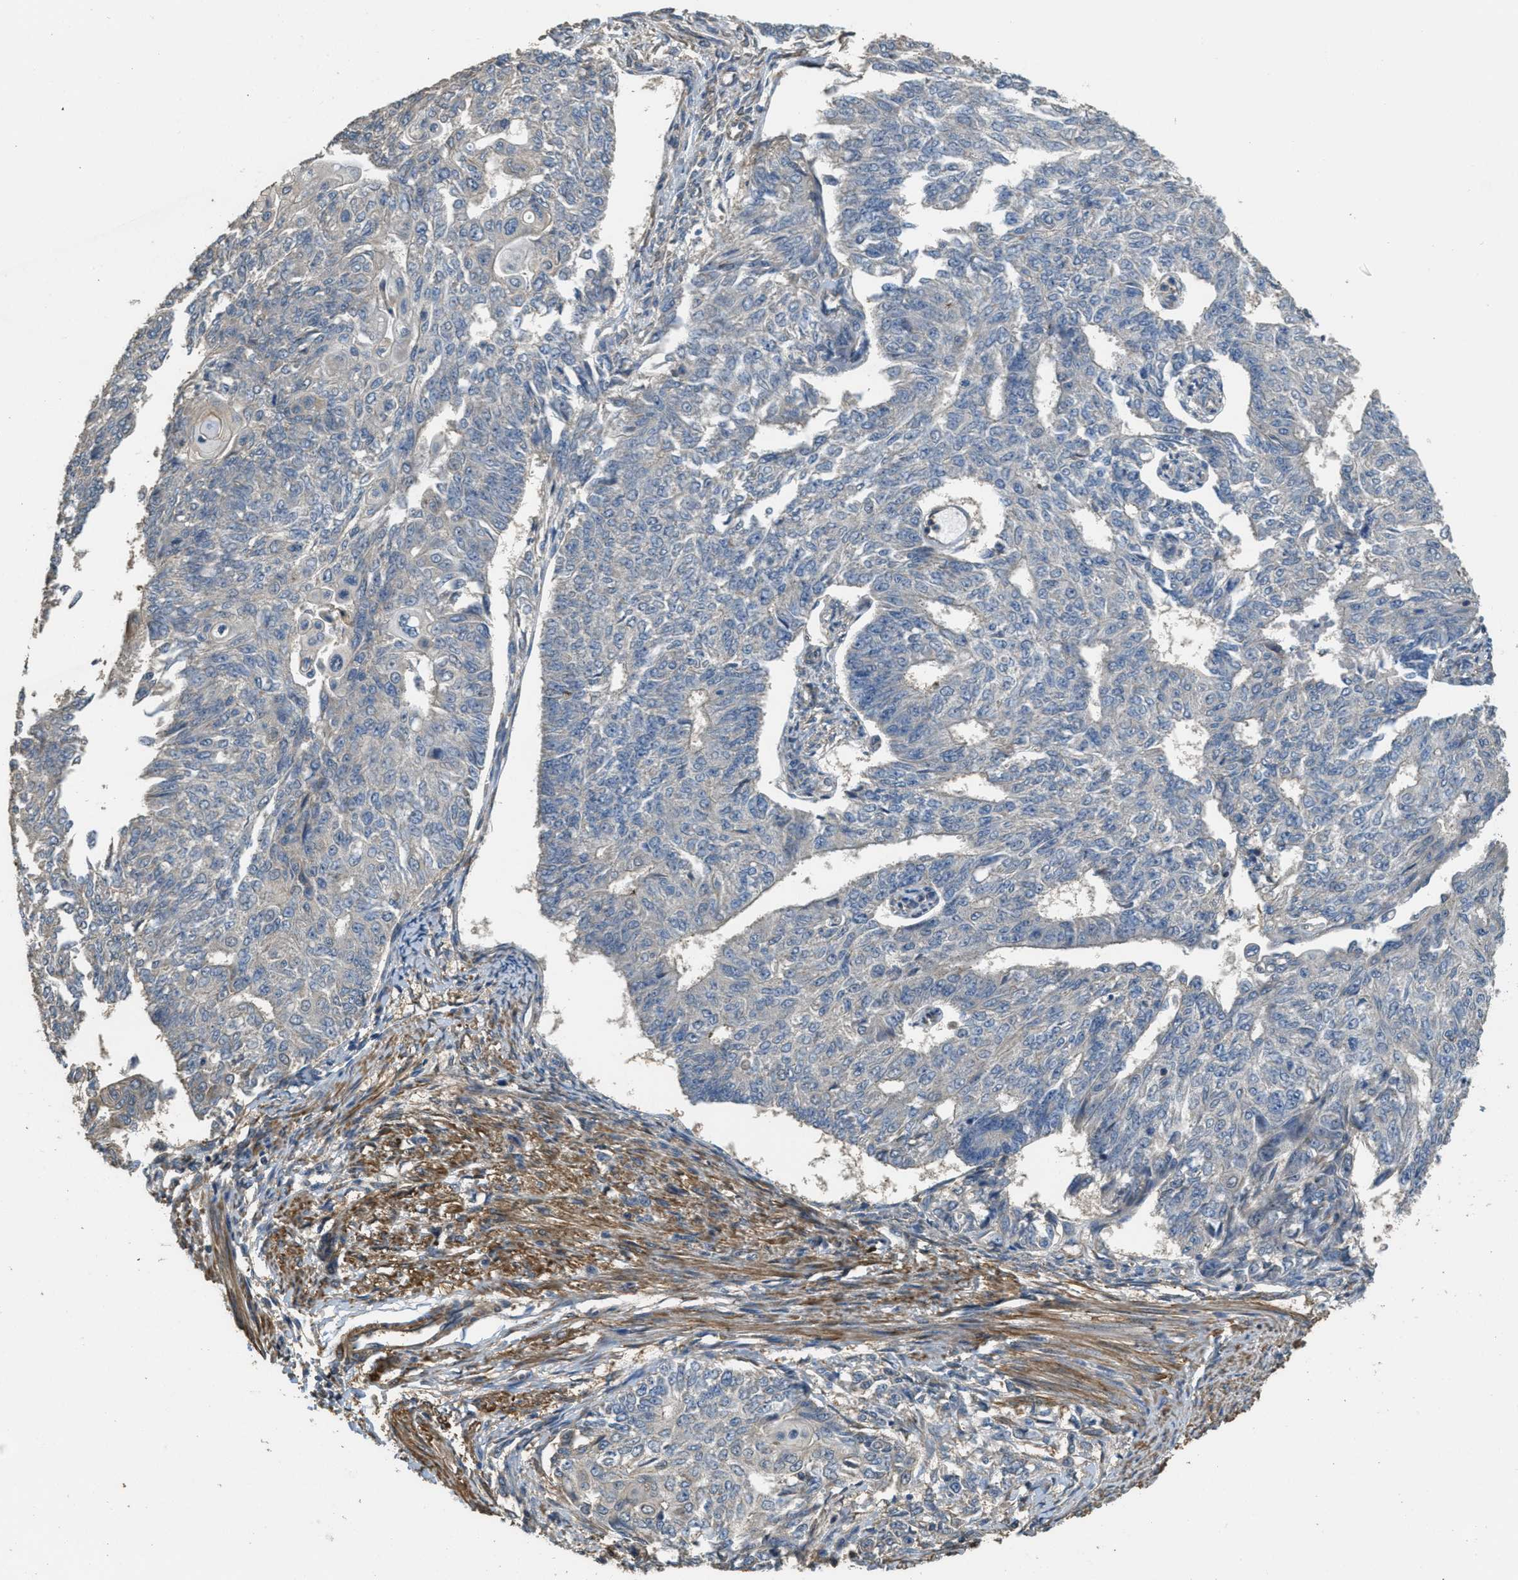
{"staining": {"intensity": "negative", "quantity": "none", "location": "none"}, "tissue": "endometrial cancer", "cell_type": "Tumor cells", "image_type": "cancer", "snomed": [{"axis": "morphology", "description": "Adenocarcinoma, NOS"}, {"axis": "topography", "description": "Endometrium"}], "caption": "DAB (3,3'-diaminobenzidine) immunohistochemical staining of endometrial cancer (adenocarcinoma) exhibits no significant positivity in tumor cells.", "gene": "THBS2", "patient": {"sex": "female", "age": 32}}